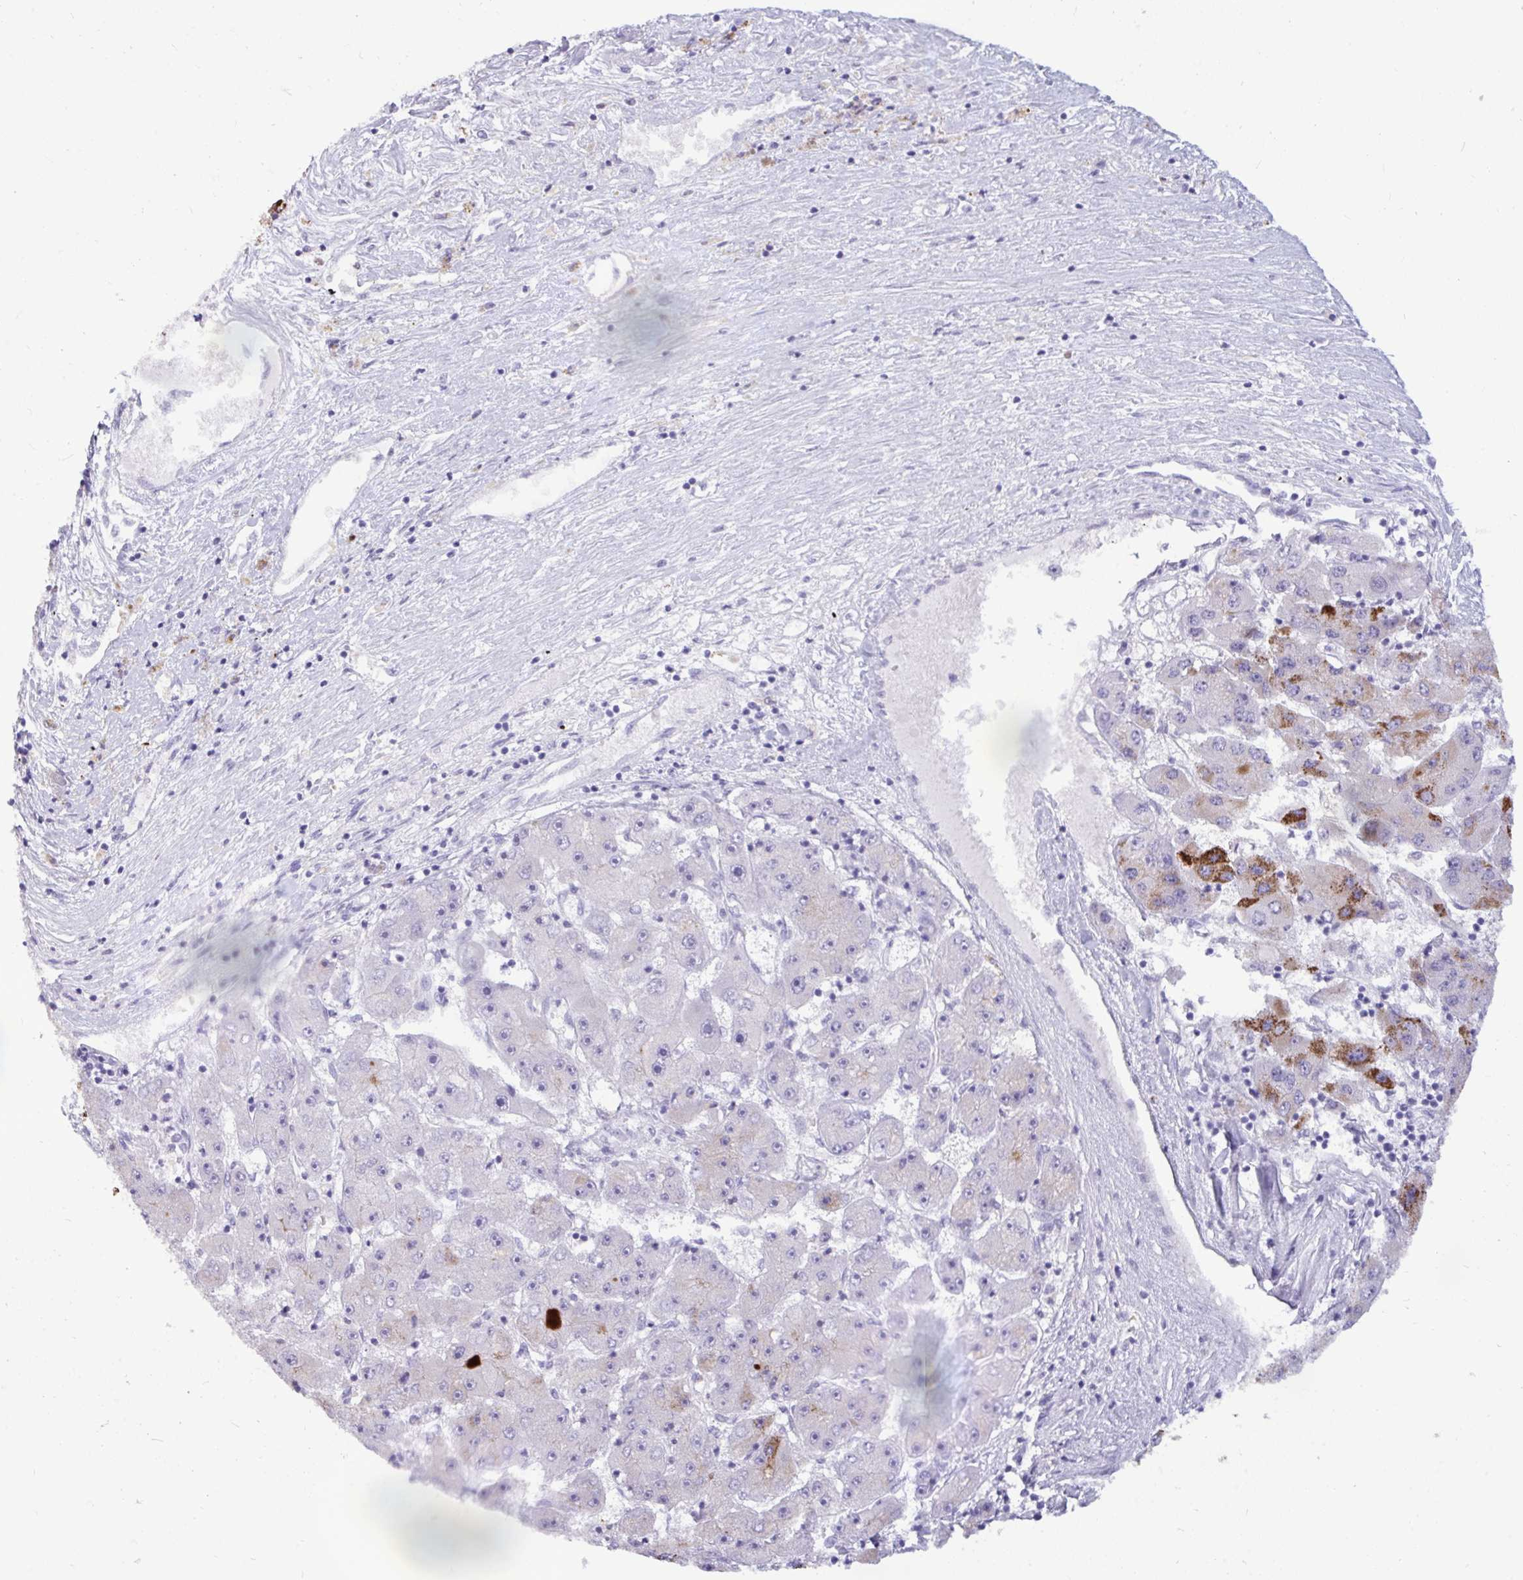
{"staining": {"intensity": "strong", "quantity": "<25%", "location": "cytoplasmic/membranous"}, "tissue": "liver cancer", "cell_type": "Tumor cells", "image_type": "cancer", "snomed": [{"axis": "morphology", "description": "Carcinoma, Hepatocellular, NOS"}, {"axis": "topography", "description": "Liver"}], "caption": "A high-resolution histopathology image shows IHC staining of liver cancer, which demonstrates strong cytoplasmic/membranous staining in about <25% of tumor cells. The protein is stained brown, and the nuclei are stained in blue (DAB (3,3'-diaminobenzidine) IHC with brightfield microscopy, high magnification).", "gene": "ANKRD60", "patient": {"sex": "female", "age": 61}}